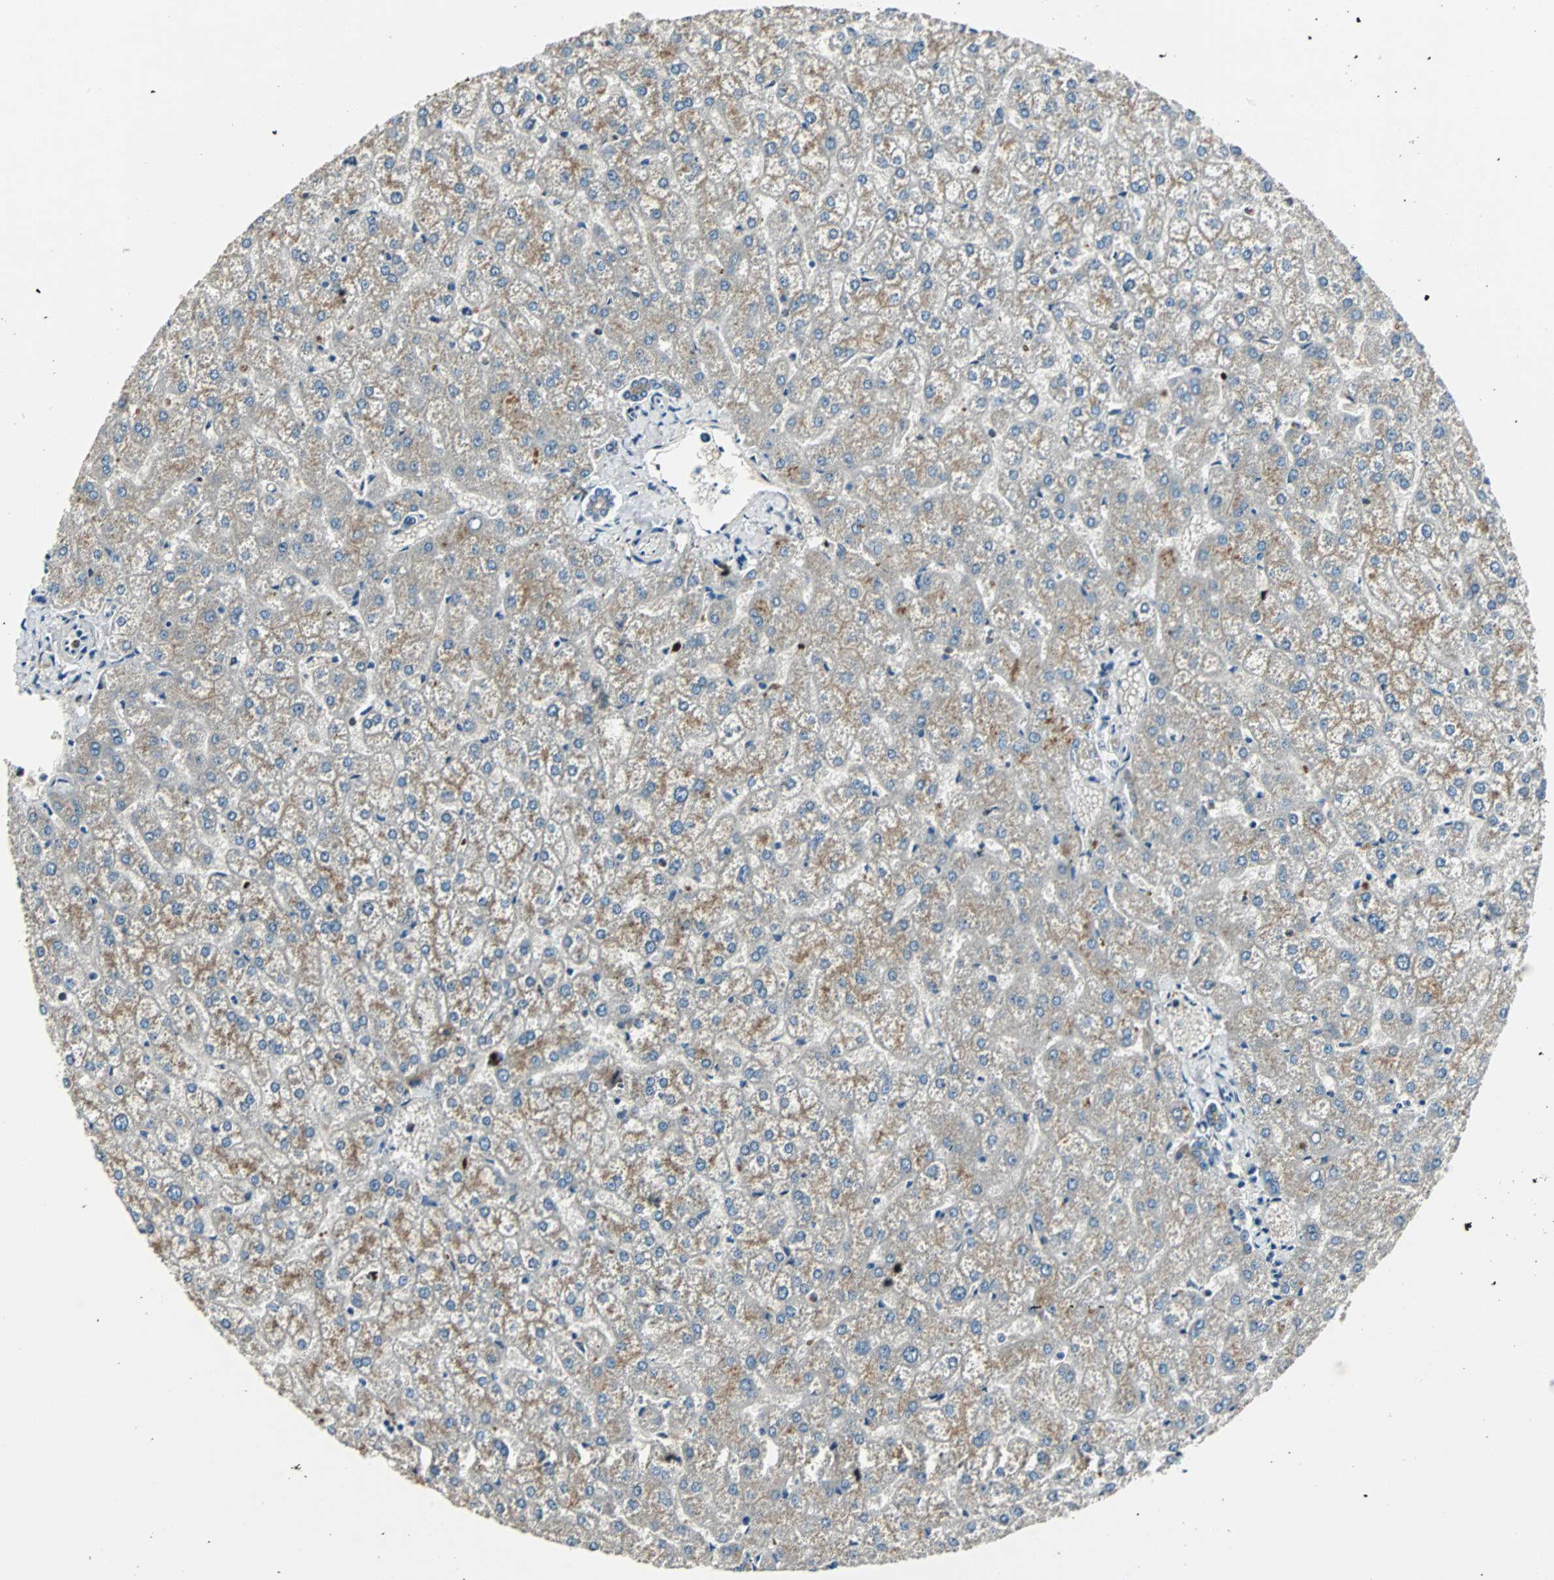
{"staining": {"intensity": "weak", "quantity": "25%-75%", "location": "cytoplasmic/membranous"}, "tissue": "liver", "cell_type": "Cholangiocytes", "image_type": "normal", "snomed": [{"axis": "morphology", "description": "Normal tissue, NOS"}, {"axis": "topography", "description": "Liver"}], "caption": "Liver stained with immunohistochemistry (IHC) exhibits weak cytoplasmic/membranous positivity in approximately 25%-75% of cholangiocytes. (DAB (3,3'-diaminobenzidine) IHC, brown staining for protein, blue staining for nuclei).", "gene": "FHL2", "patient": {"sex": "female", "age": 32}}